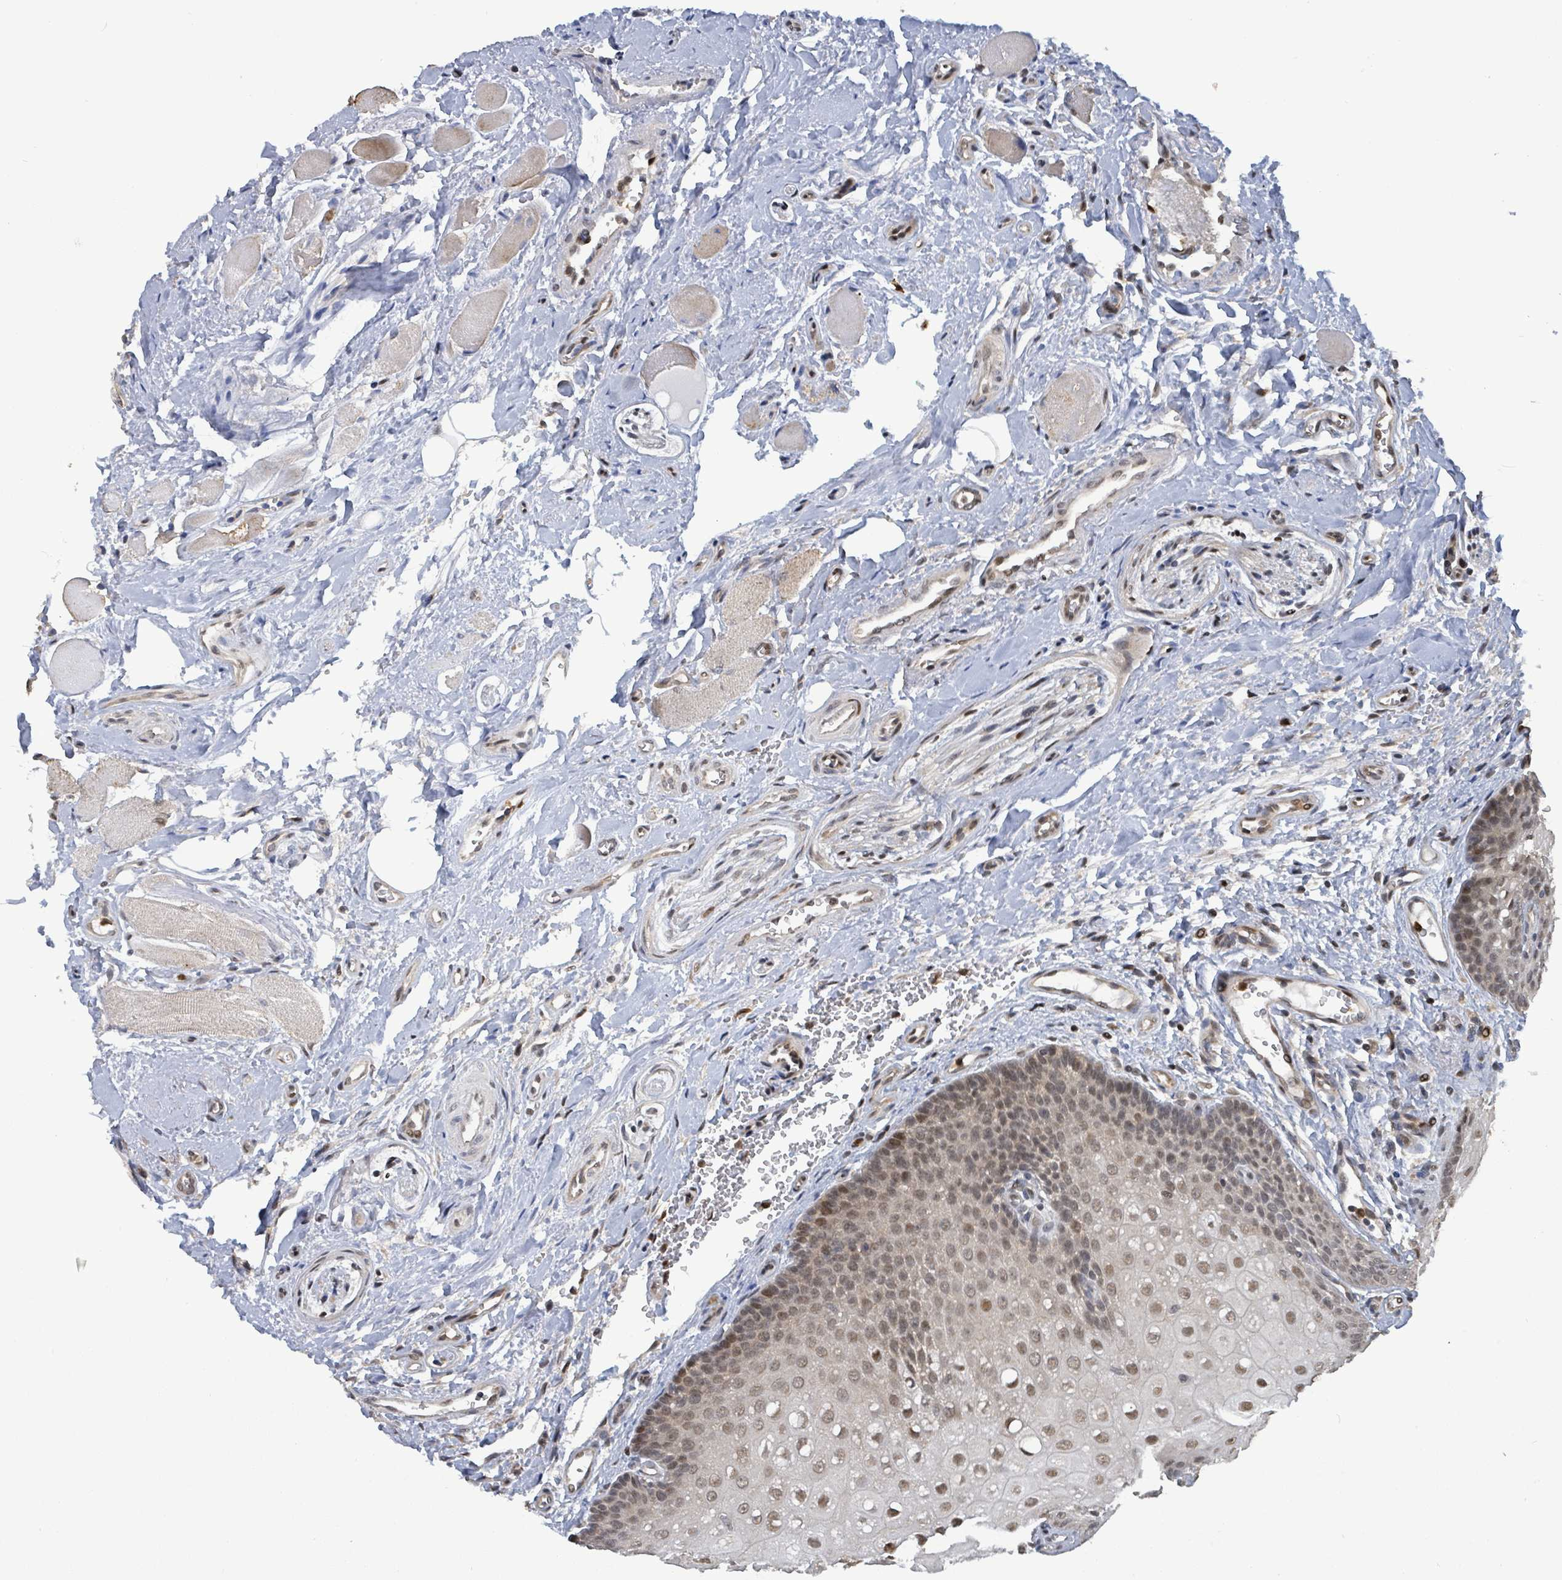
{"staining": {"intensity": "moderate", "quantity": ">75%", "location": "nuclear"}, "tissue": "oral mucosa", "cell_type": "Squamous epithelial cells", "image_type": "normal", "snomed": [{"axis": "morphology", "description": "Normal tissue, NOS"}, {"axis": "morphology", "description": "Squamous cell carcinoma, NOS"}, {"axis": "topography", "description": "Oral tissue"}, {"axis": "topography", "description": "Tounge, NOS"}, {"axis": "topography", "description": "Head-Neck"}], "caption": "DAB immunohistochemical staining of normal oral mucosa shows moderate nuclear protein expression in approximately >75% of squamous epithelial cells. (Brightfield microscopy of DAB IHC at high magnification).", "gene": "COQ6", "patient": {"sex": "male", "age": 79}}